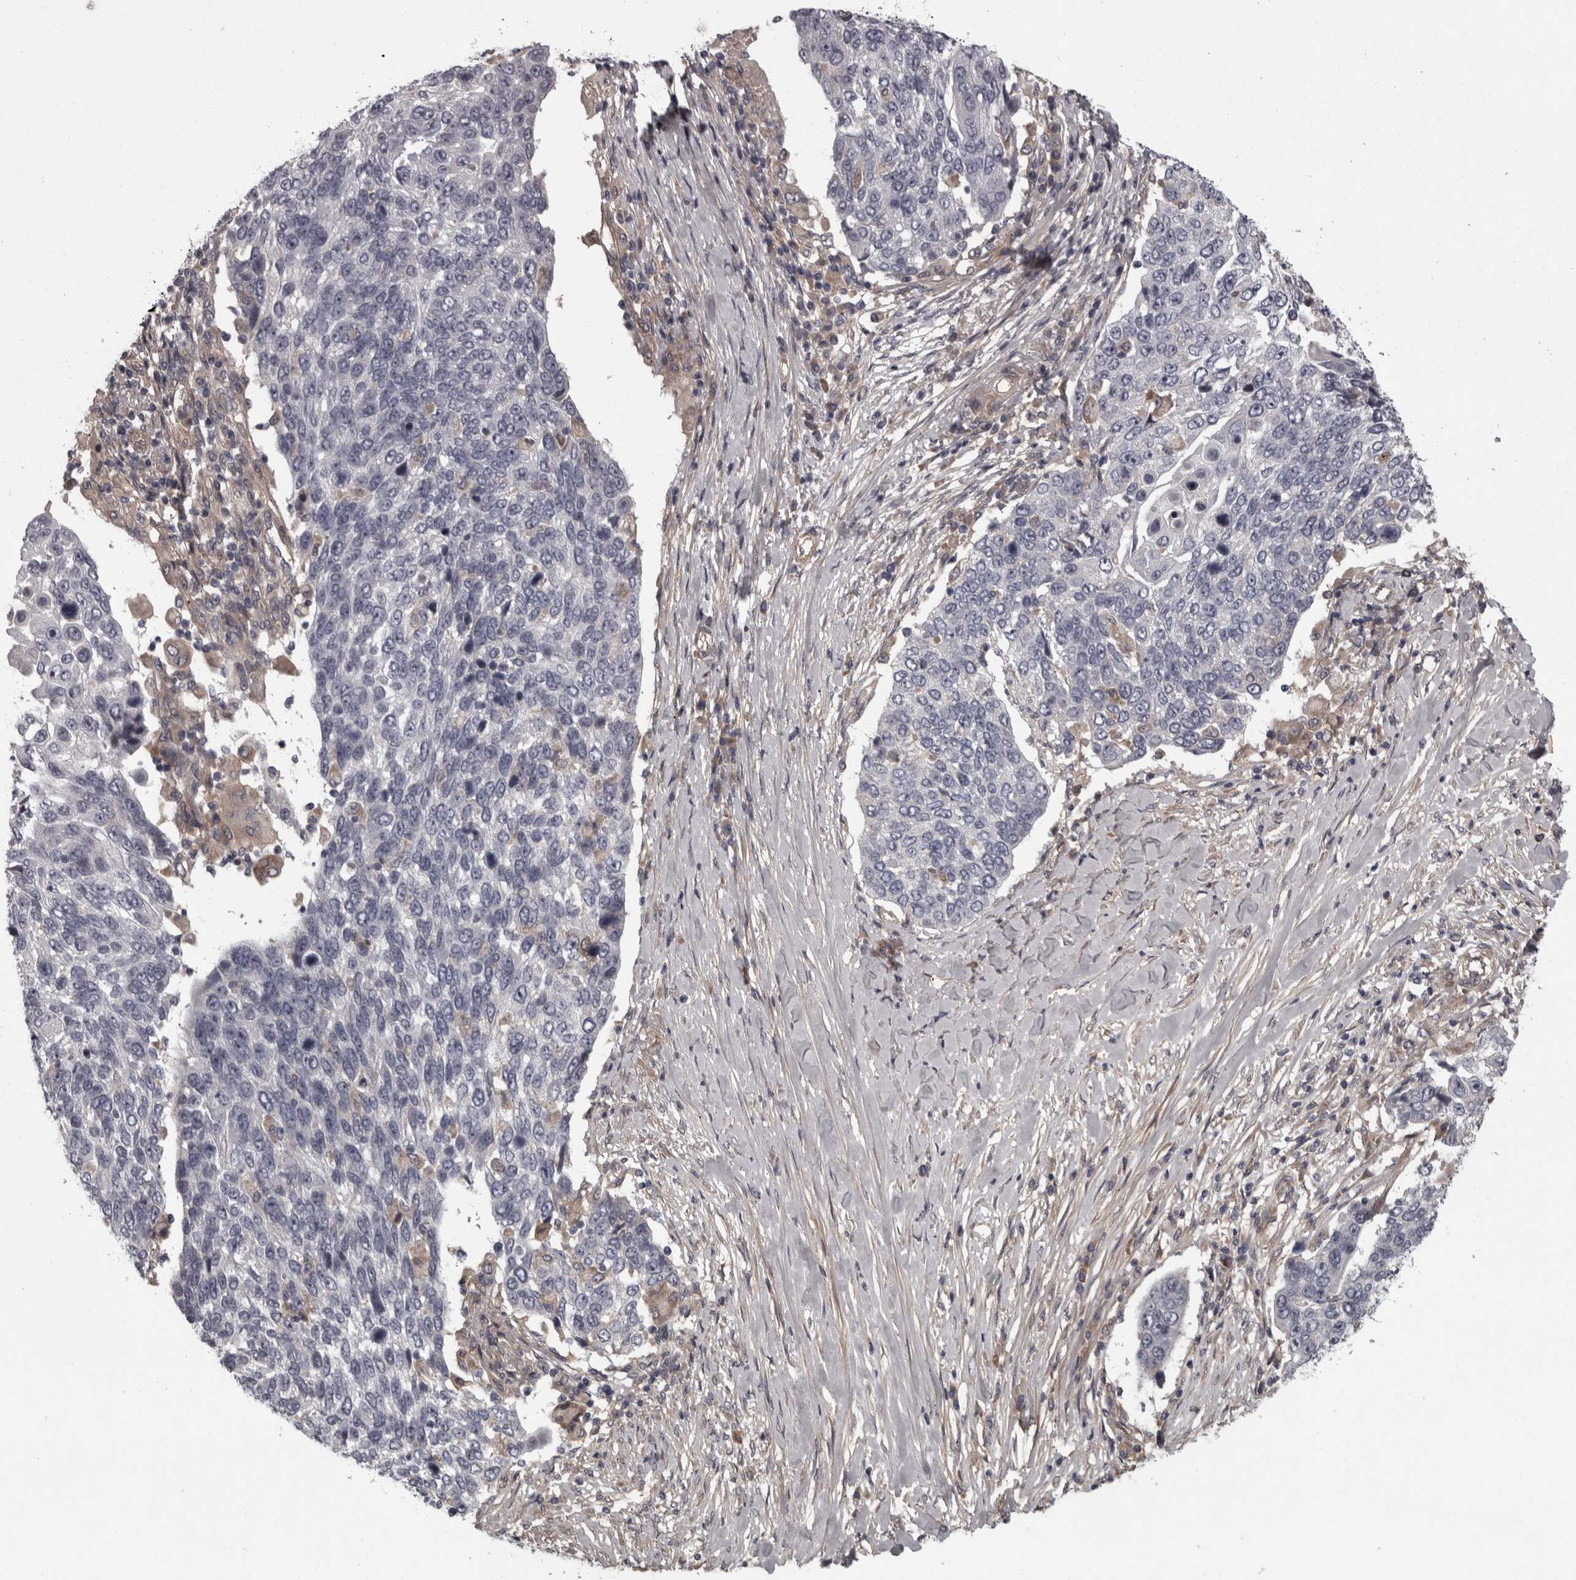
{"staining": {"intensity": "negative", "quantity": "none", "location": "none"}, "tissue": "lung cancer", "cell_type": "Tumor cells", "image_type": "cancer", "snomed": [{"axis": "morphology", "description": "Squamous cell carcinoma, NOS"}, {"axis": "topography", "description": "Lung"}], "caption": "There is no significant staining in tumor cells of lung squamous cell carcinoma.", "gene": "RSU1", "patient": {"sex": "male", "age": 66}}